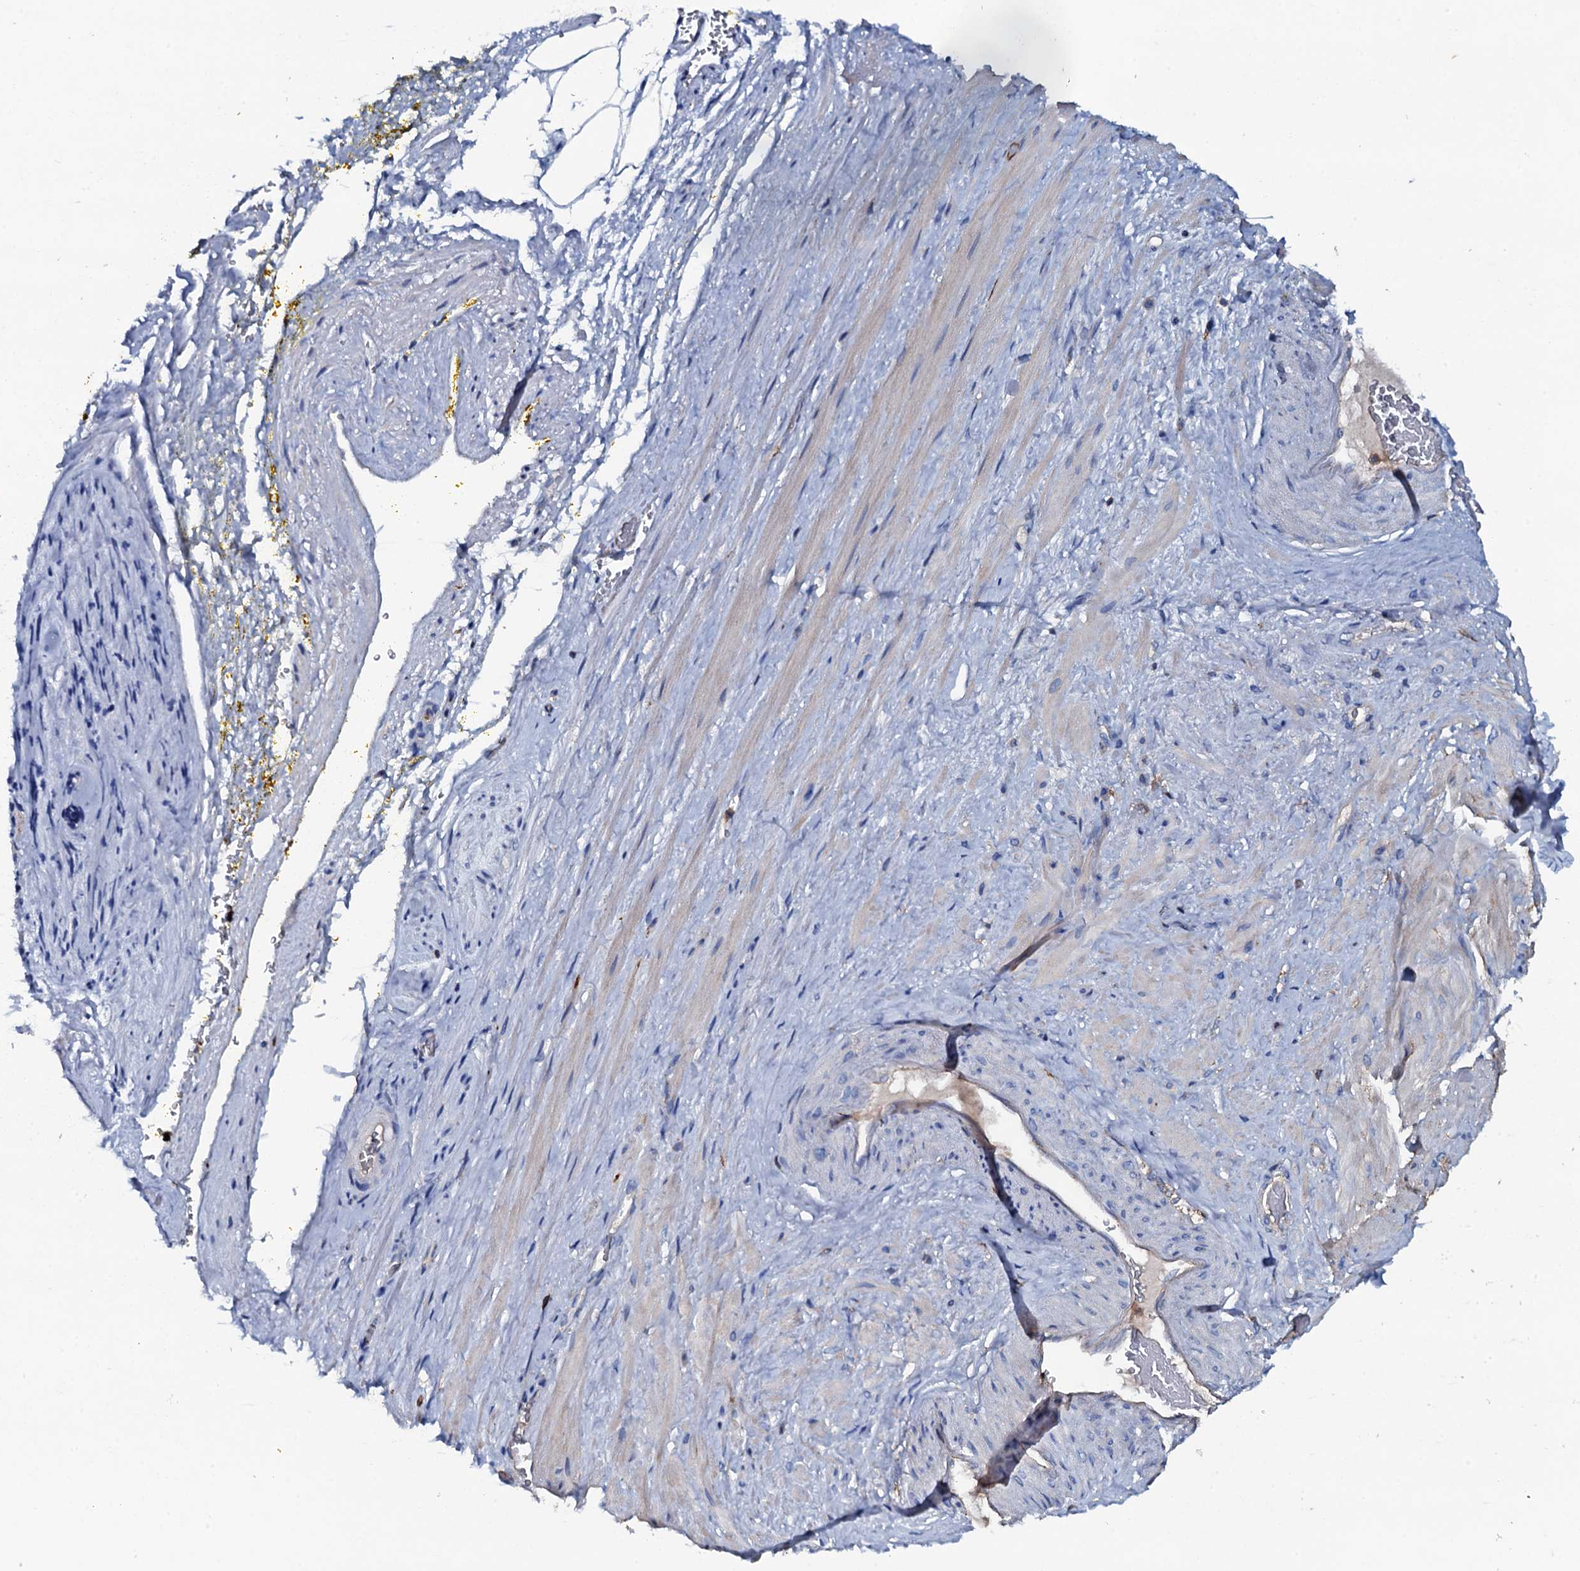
{"staining": {"intensity": "negative", "quantity": "none", "location": "none"}, "tissue": "adipose tissue", "cell_type": "Adipocytes", "image_type": "normal", "snomed": [{"axis": "morphology", "description": "Normal tissue, NOS"}, {"axis": "morphology", "description": "Adenocarcinoma, Low grade"}, {"axis": "topography", "description": "Prostate"}, {"axis": "topography", "description": "Peripheral nerve tissue"}], "caption": "Micrograph shows no significant protein staining in adipocytes of unremarkable adipose tissue. Brightfield microscopy of immunohistochemistry stained with DAB (3,3'-diaminobenzidine) (brown) and hematoxylin (blue), captured at high magnification.", "gene": "MS4A4E", "patient": {"sex": "male", "age": 63}}